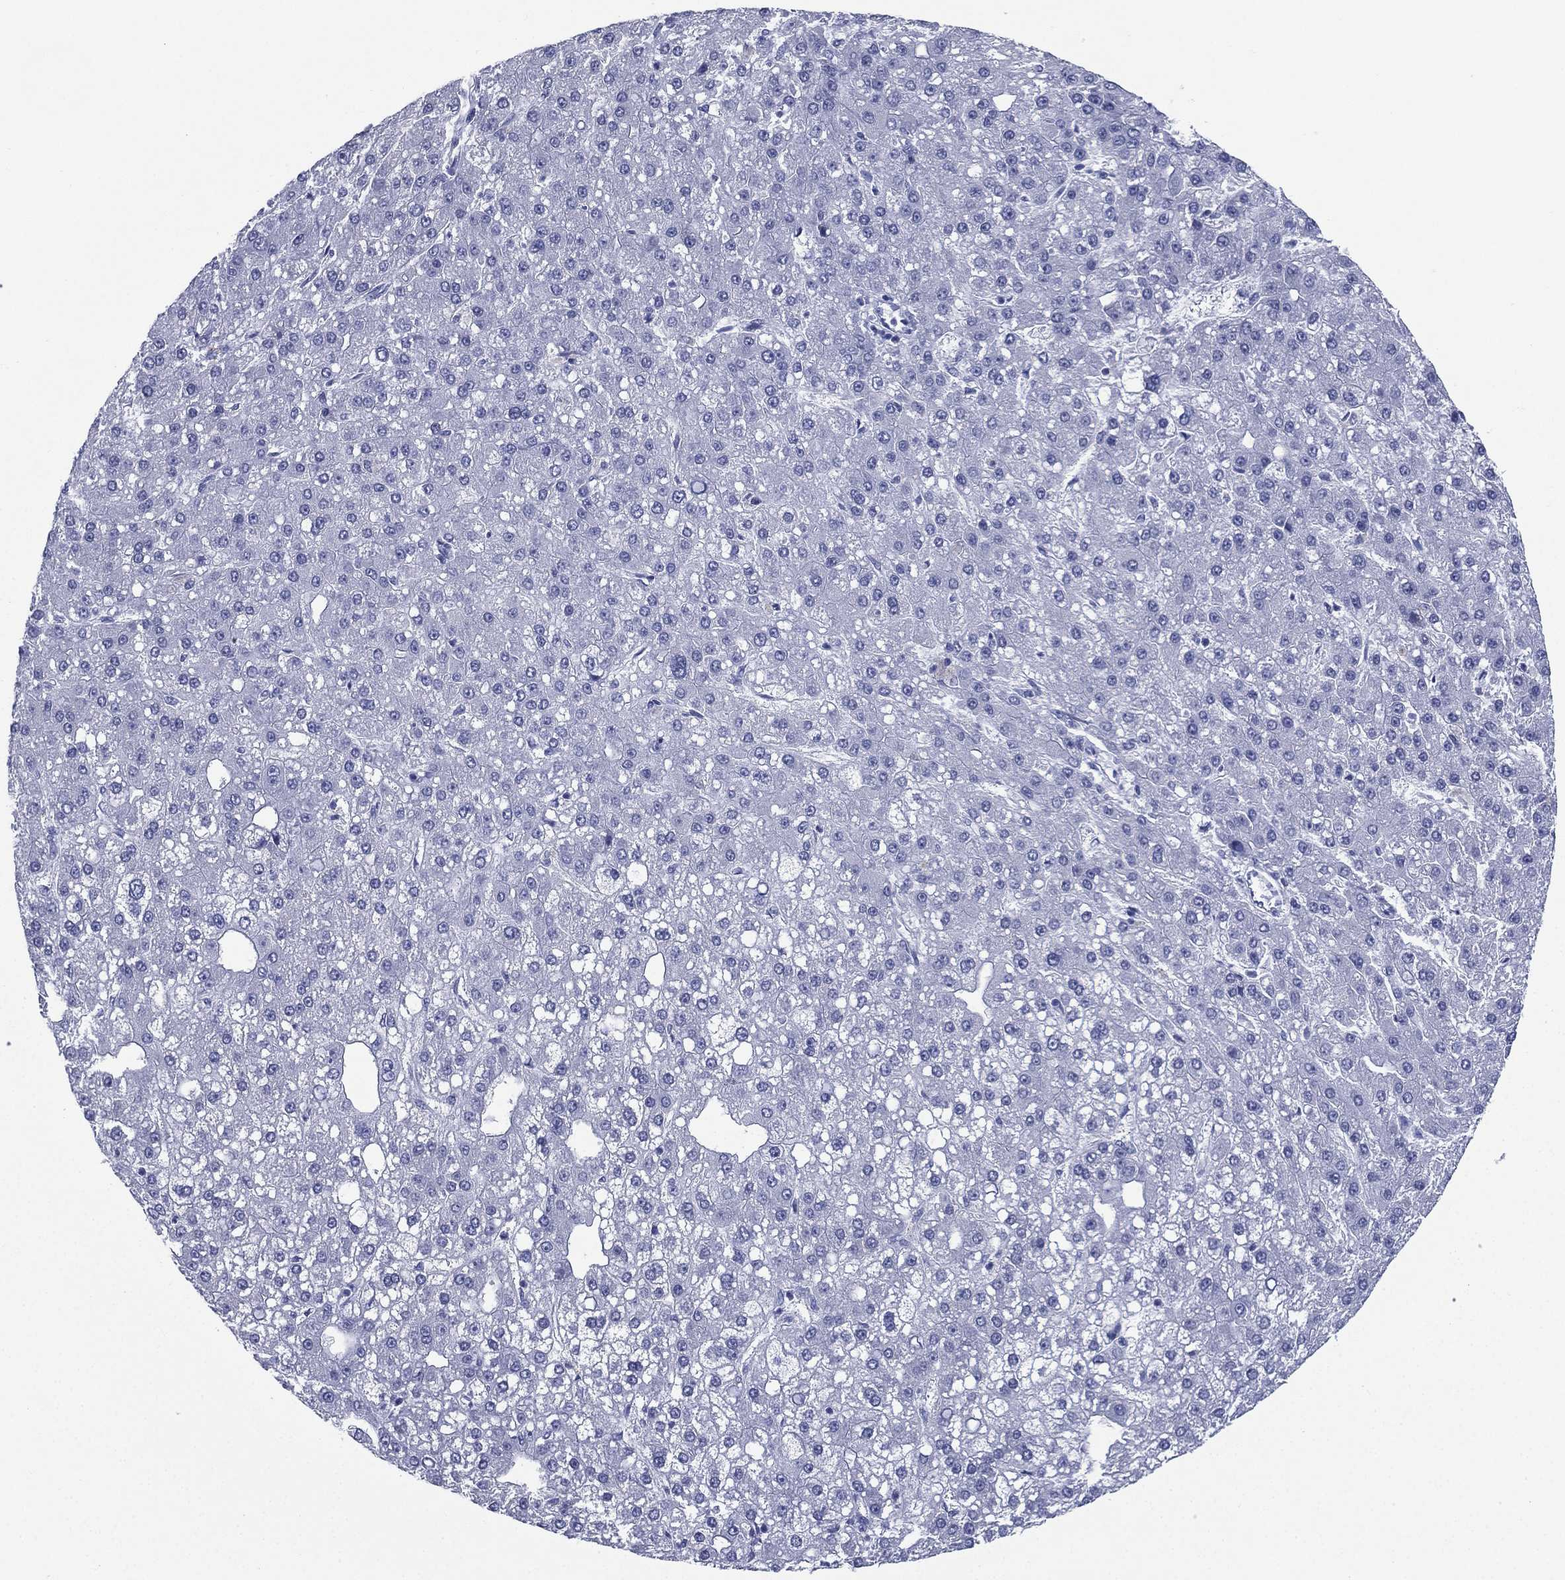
{"staining": {"intensity": "negative", "quantity": "none", "location": "none"}, "tissue": "liver cancer", "cell_type": "Tumor cells", "image_type": "cancer", "snomed": [{"axis": "morphology", "description": "Carcinoma, Hepatocellular, NOS"}, {"axis": "topography", "description": "Liver"}], "caption": "There is no significant staining in tumor cells of hepatocellular carcinoma (liver).", "gene": "FCER2", "patient": {"sex": "male", "age": 67}}